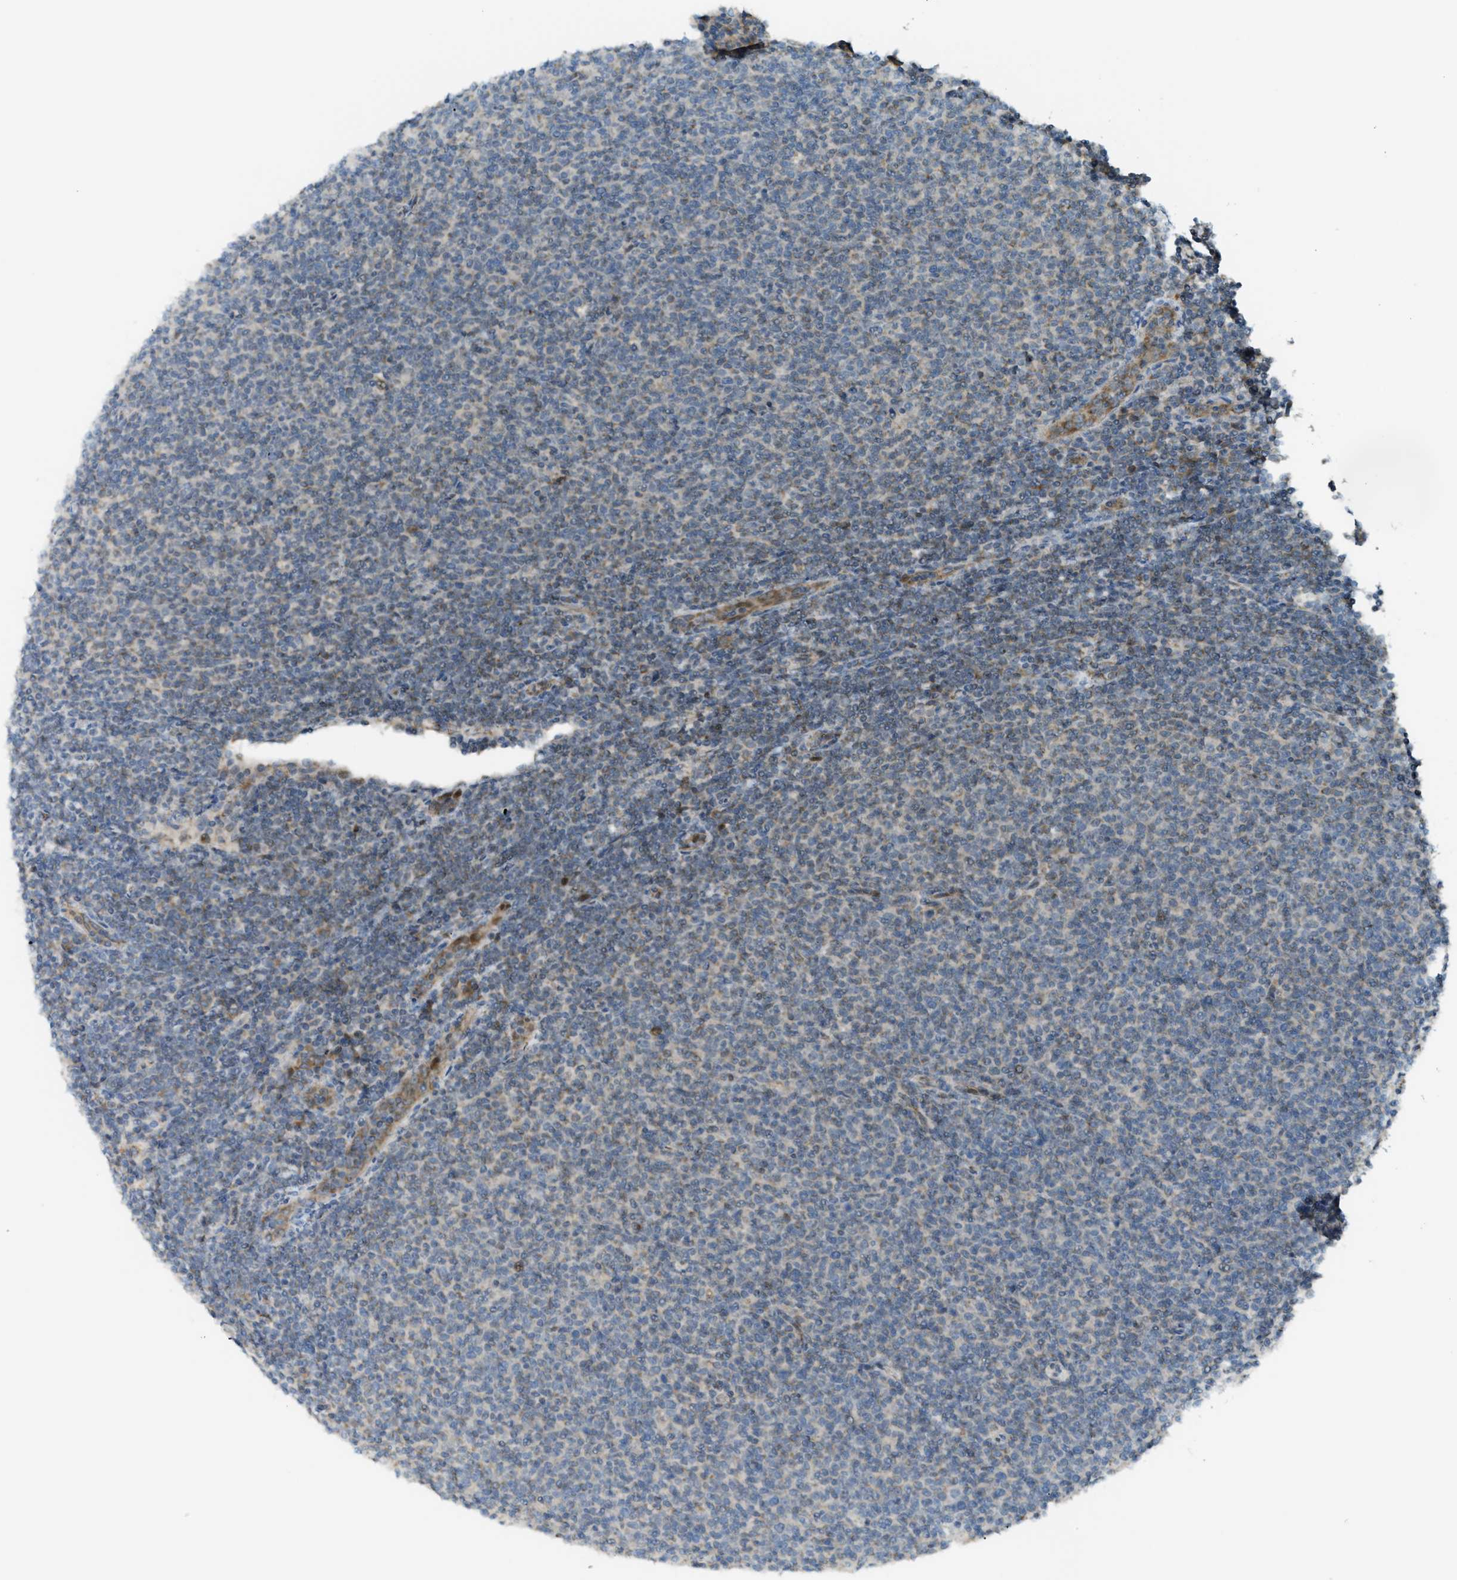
{"staining": {"intensity": "weak", "quantity": "<25%", "location": "nuclear"}, "tissue": "lymphoma", "cell_type": "Tumor cells", "image_type": "cancer", "snomed": [{"axis": "morphology", "description": "Malignant lymphoma, non-Hodgkin's type, Low grade"}, {"axis": "topography", "description": "Lymph node"}], "caption": "IHC histopathology image of human malignant lymphoma, non-Hodgkin's type (low-grade) stained for a protein (brown), which shows no expression in tumor cells.", "gene": "CCDC186", "patient": {"sex": "male", "age": 66}}